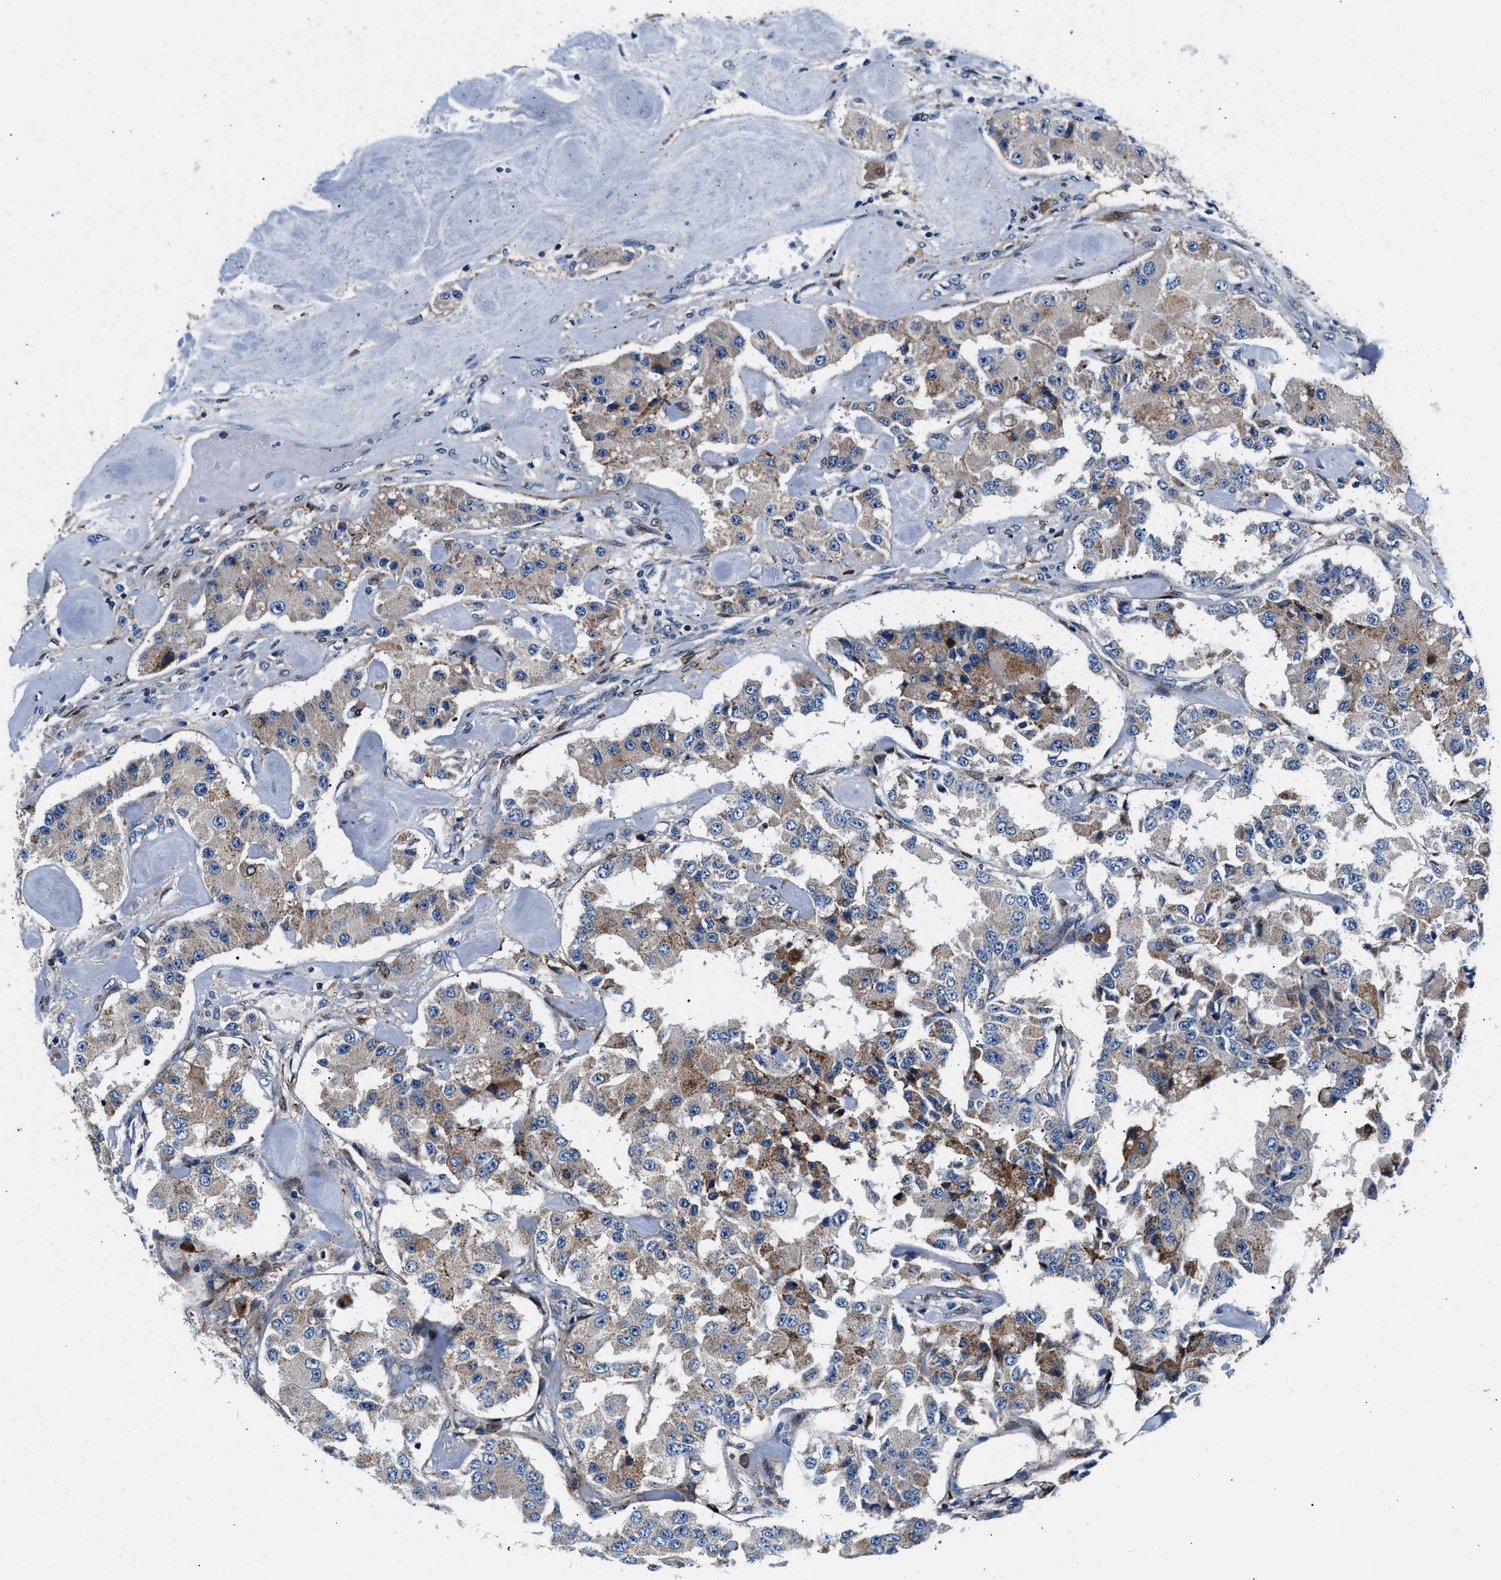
{"staining": {"intensity": "moderate", "quantity": "25%-75%", "location": "cytoplasmic/membranous"}, "tissue": "carcinoid", "cell_type": "Tumor cells", "image_type": "cancer", "snomed": [{"axis": "morphology", "description": "Carcinoid, malignant, NOS"}, {"axis": "topography", "description": "Pancreas"}], "caption": "Immunohistochemistry (IHC) staining of carcinoid, which shows medium levels of moderate cytoplasmic/membranous expression in about 25%-75% of tumor cells indicating moderate cytoplasmic/membranous protein staining. The staining was performed using DAB (brown) for protein detection and nuclei were counterstained in hematoxylin (blue).", "gene": "SLFN11", "patient": {"sex": "male", "age": 41}}